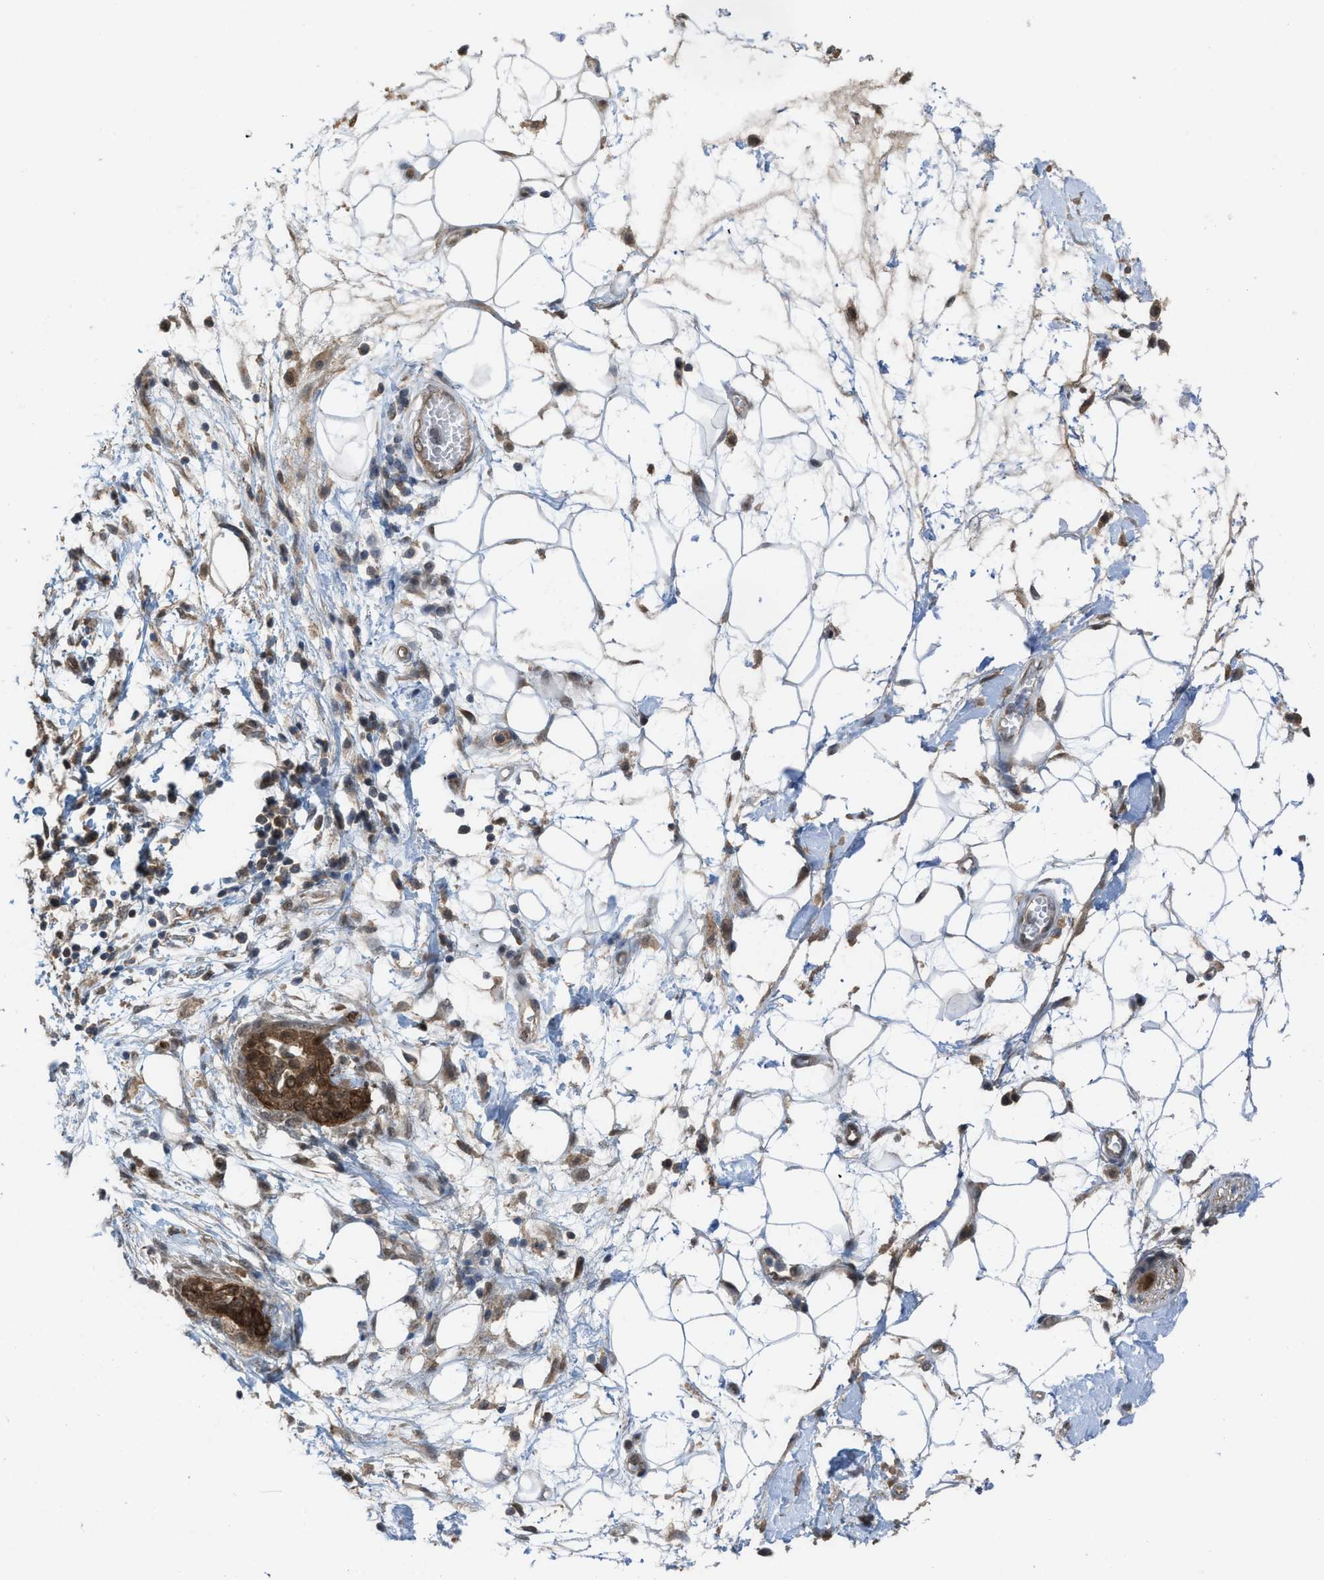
{"staining": {"intensity": "moderate", "quantity": ">75%", "location": "cytoplasmic/membranous"}, "tissue": "adipose tissue", "cell_type": "Adipocytes", "image_type": "normal", "snomed": [{"axis": "morphology", "description": "Normal tissue, NOS"}, {"axis": "morphology", "description": "Adenocarcinoma, NOS"}, {"axis": "topography", "description": "Duodenum"}, {"axis": "topography", "description": "Peripheral nerve tissue"}], "caption": "A brown stain shows moderate cytoplasmic/membranous staining of a protein in adipocytes of unremarkable human adipose tissue.", "gene": "PLAA", "patient": {"sex": "female", "age": 60}}